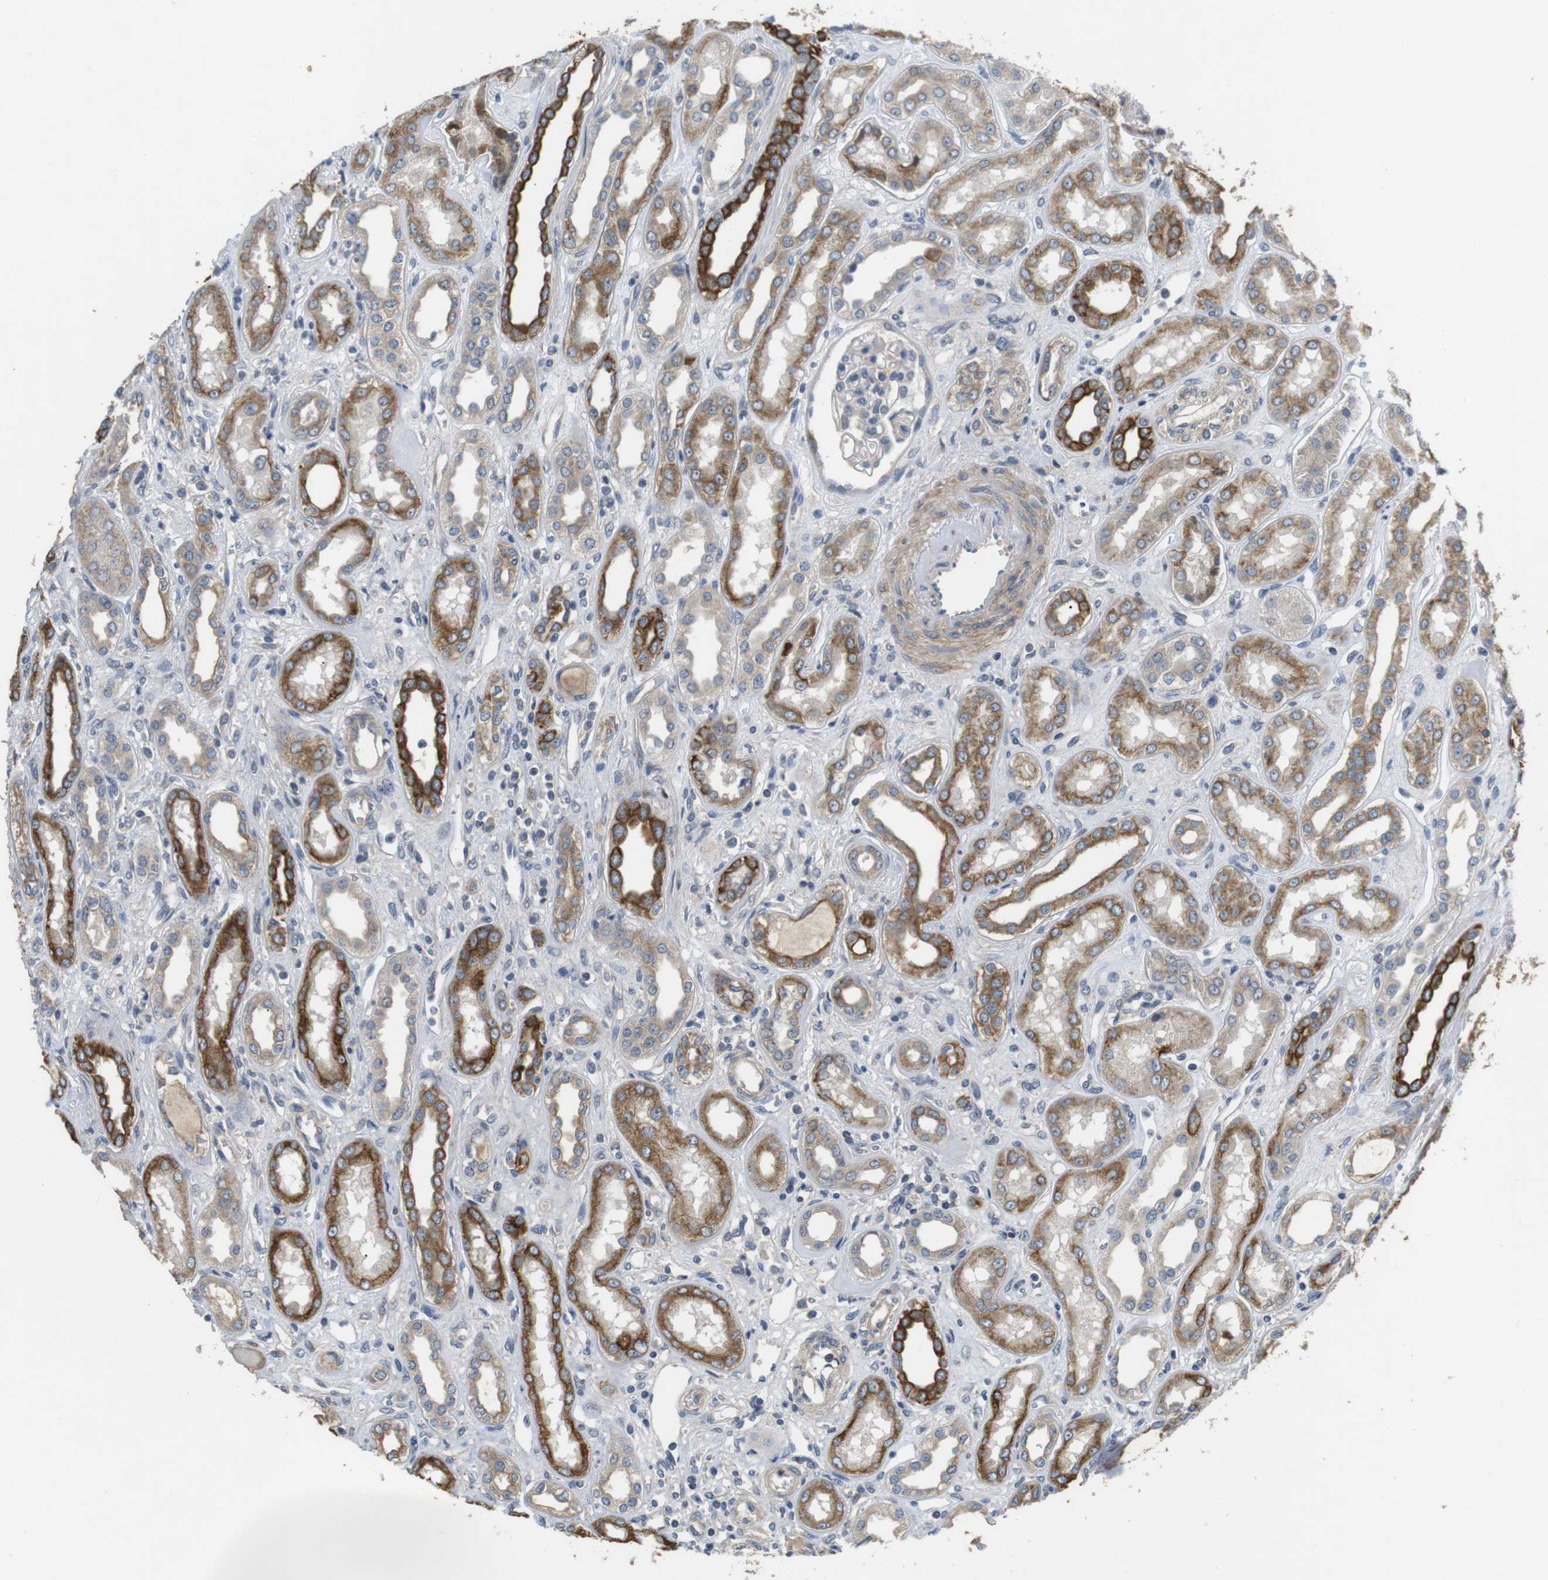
{"staining": {"intensity": "negative", "quantity": "none", "location": "none"}, "tissue": "kidney", "cell_type": "Cells in glomeruli", "image_type": "normal", "snomed": [{"axis": "morphology", "description": "Normal tissue, NOS"}, {"axis": "topography", "description": "Kidney"}], "caption": "Cells in glomeruli are negative for protein expression in benign human kidney. (Brightfield microscopy of DAB (3,3'-diaminobenzidine) immunohistochemistry (IHC) at high magnification).", "gene": "ADGRL3", "patient": {"sex": "male", "age": 59}}